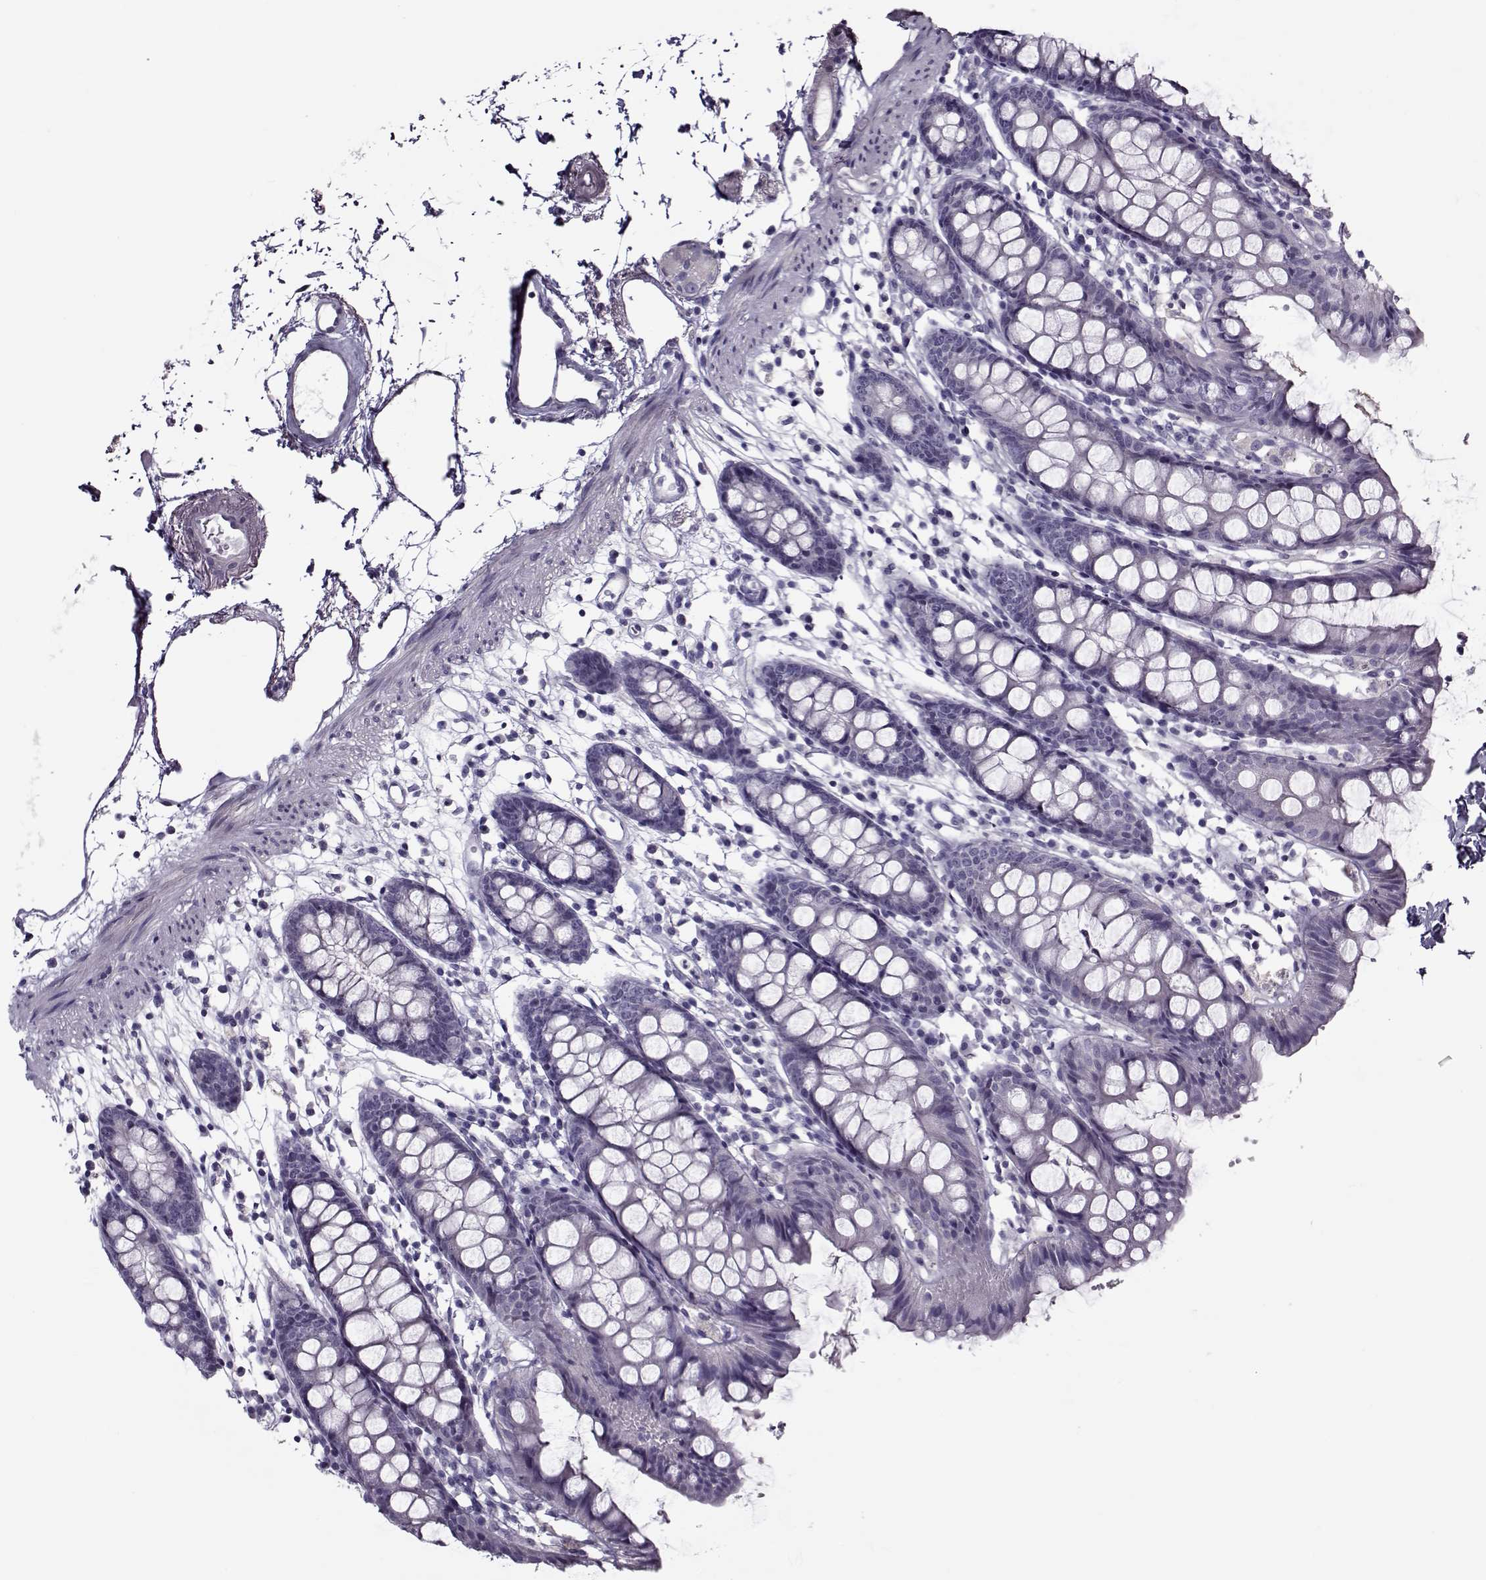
{"staining": {"intensity": "negative", "quantity": "none", "location": "none"}, "tissue": "colon", "cell_type": "Endothelial cells", "image_type": "normal", "snomed": [{"axis": "morphology", "description": "Normal tissue, NOS"}, {"axis": "topography", "description": "Colon"}], "caption": "Immunohistochemical staining of normal colon reveals no significant expression in endothelial cells. (DAB immunohistochemistry with hematoxylin counter stain).", "gene": "CIBAR1", "patient": {"sex": "female", "age": 84}}